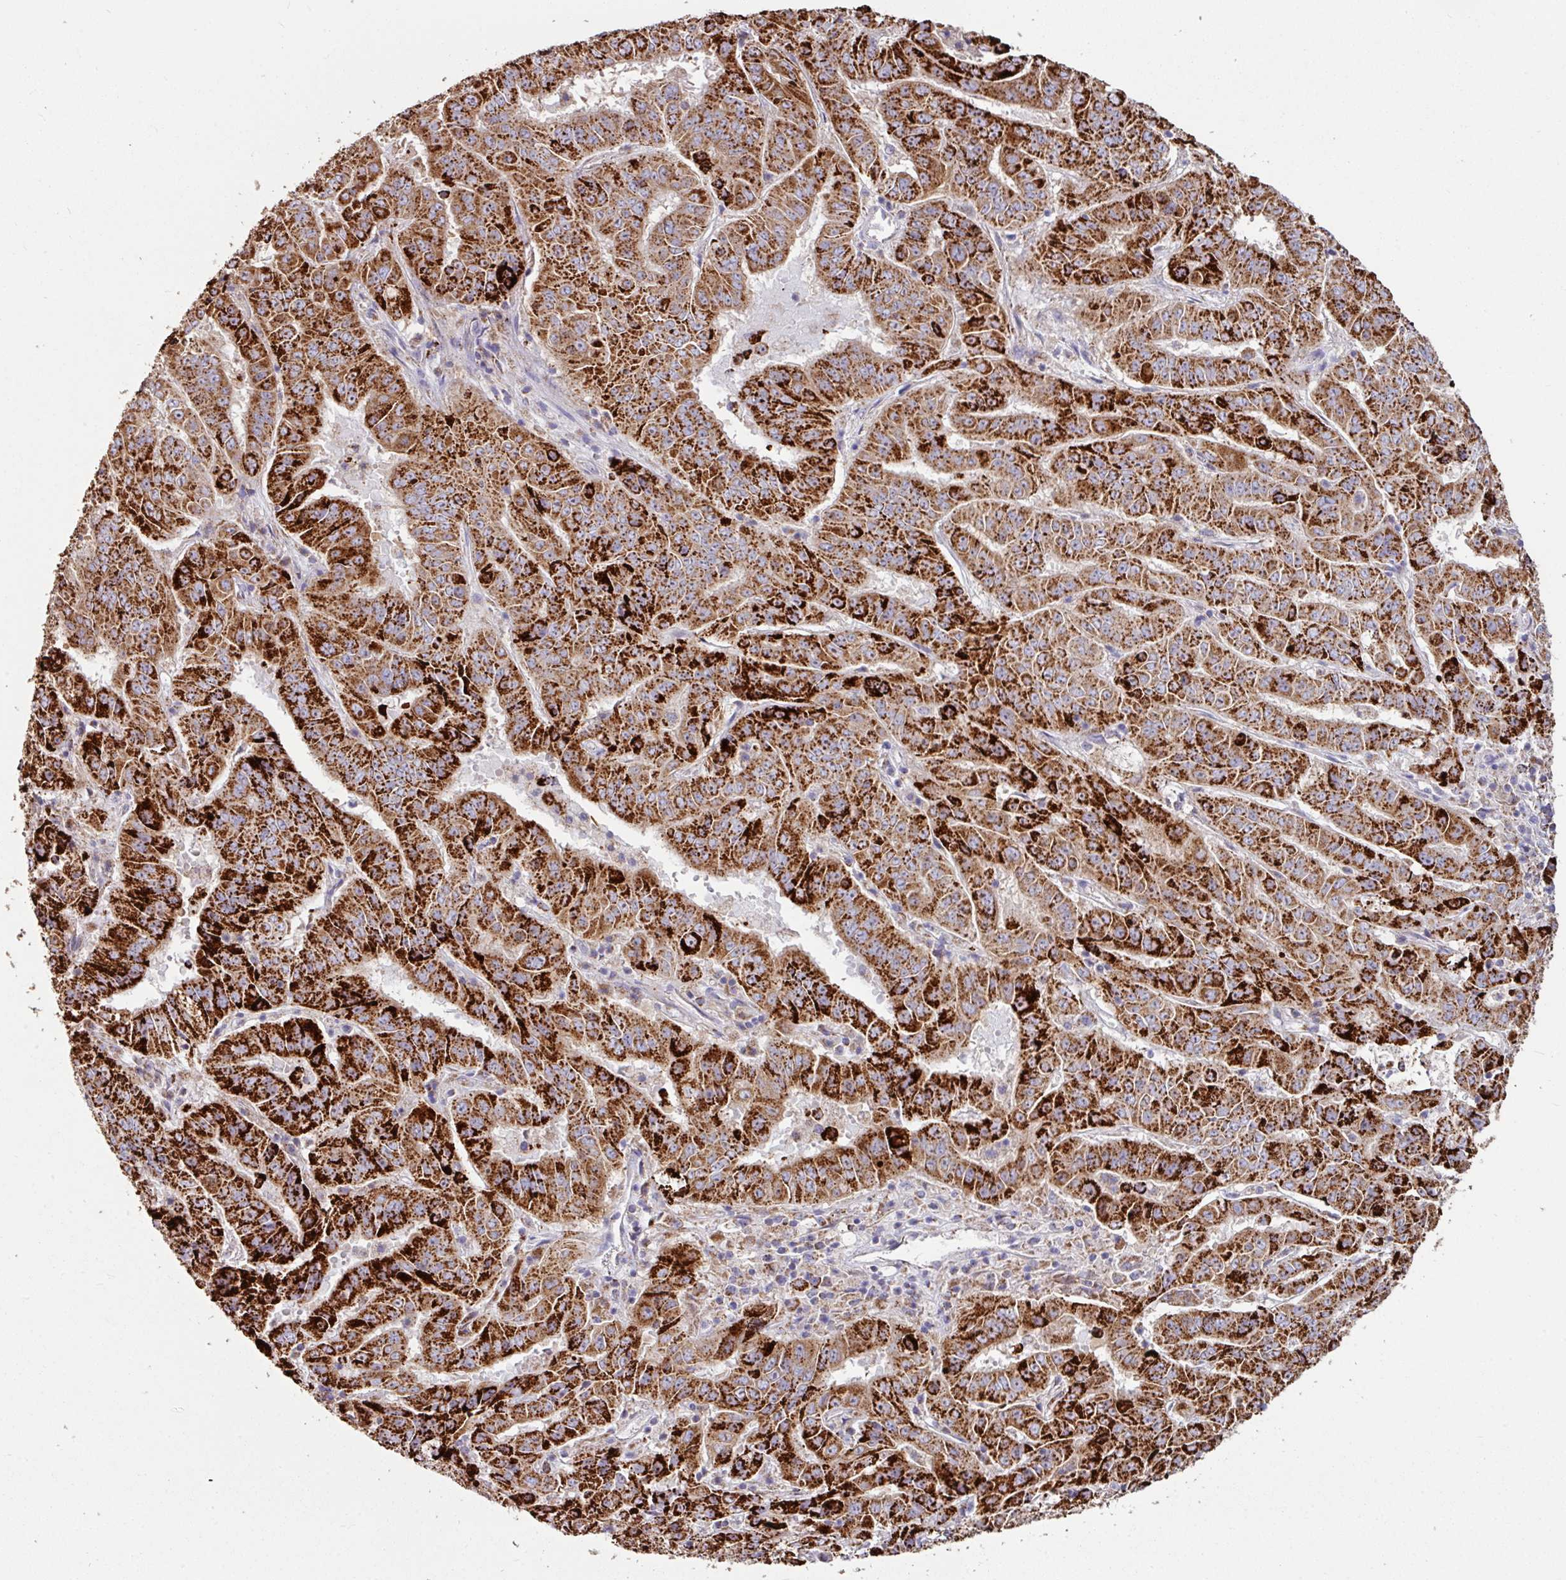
{"staining": {"intensity": "strong", "quantity": ">75%", "location": "cytoplasmic/membranous"}, "tissue": "pancreatic cancer", "cell_type": "Tumor cells", "image_type": "cancer", "snomed": [{"axis": "morphology", "description": "Adenocarcinoma, NOS"}, {"axis": "topography", "description": "Pancreas"}], "caption": "Immunohistochemical staining of pancreatic adenocarcinoma reveals high levels of strong cytoplasmic/membranous expression in about >75% of tumor cells.", "gene": "OR2D3", "patient": {"sex": "male", "age": 63}}